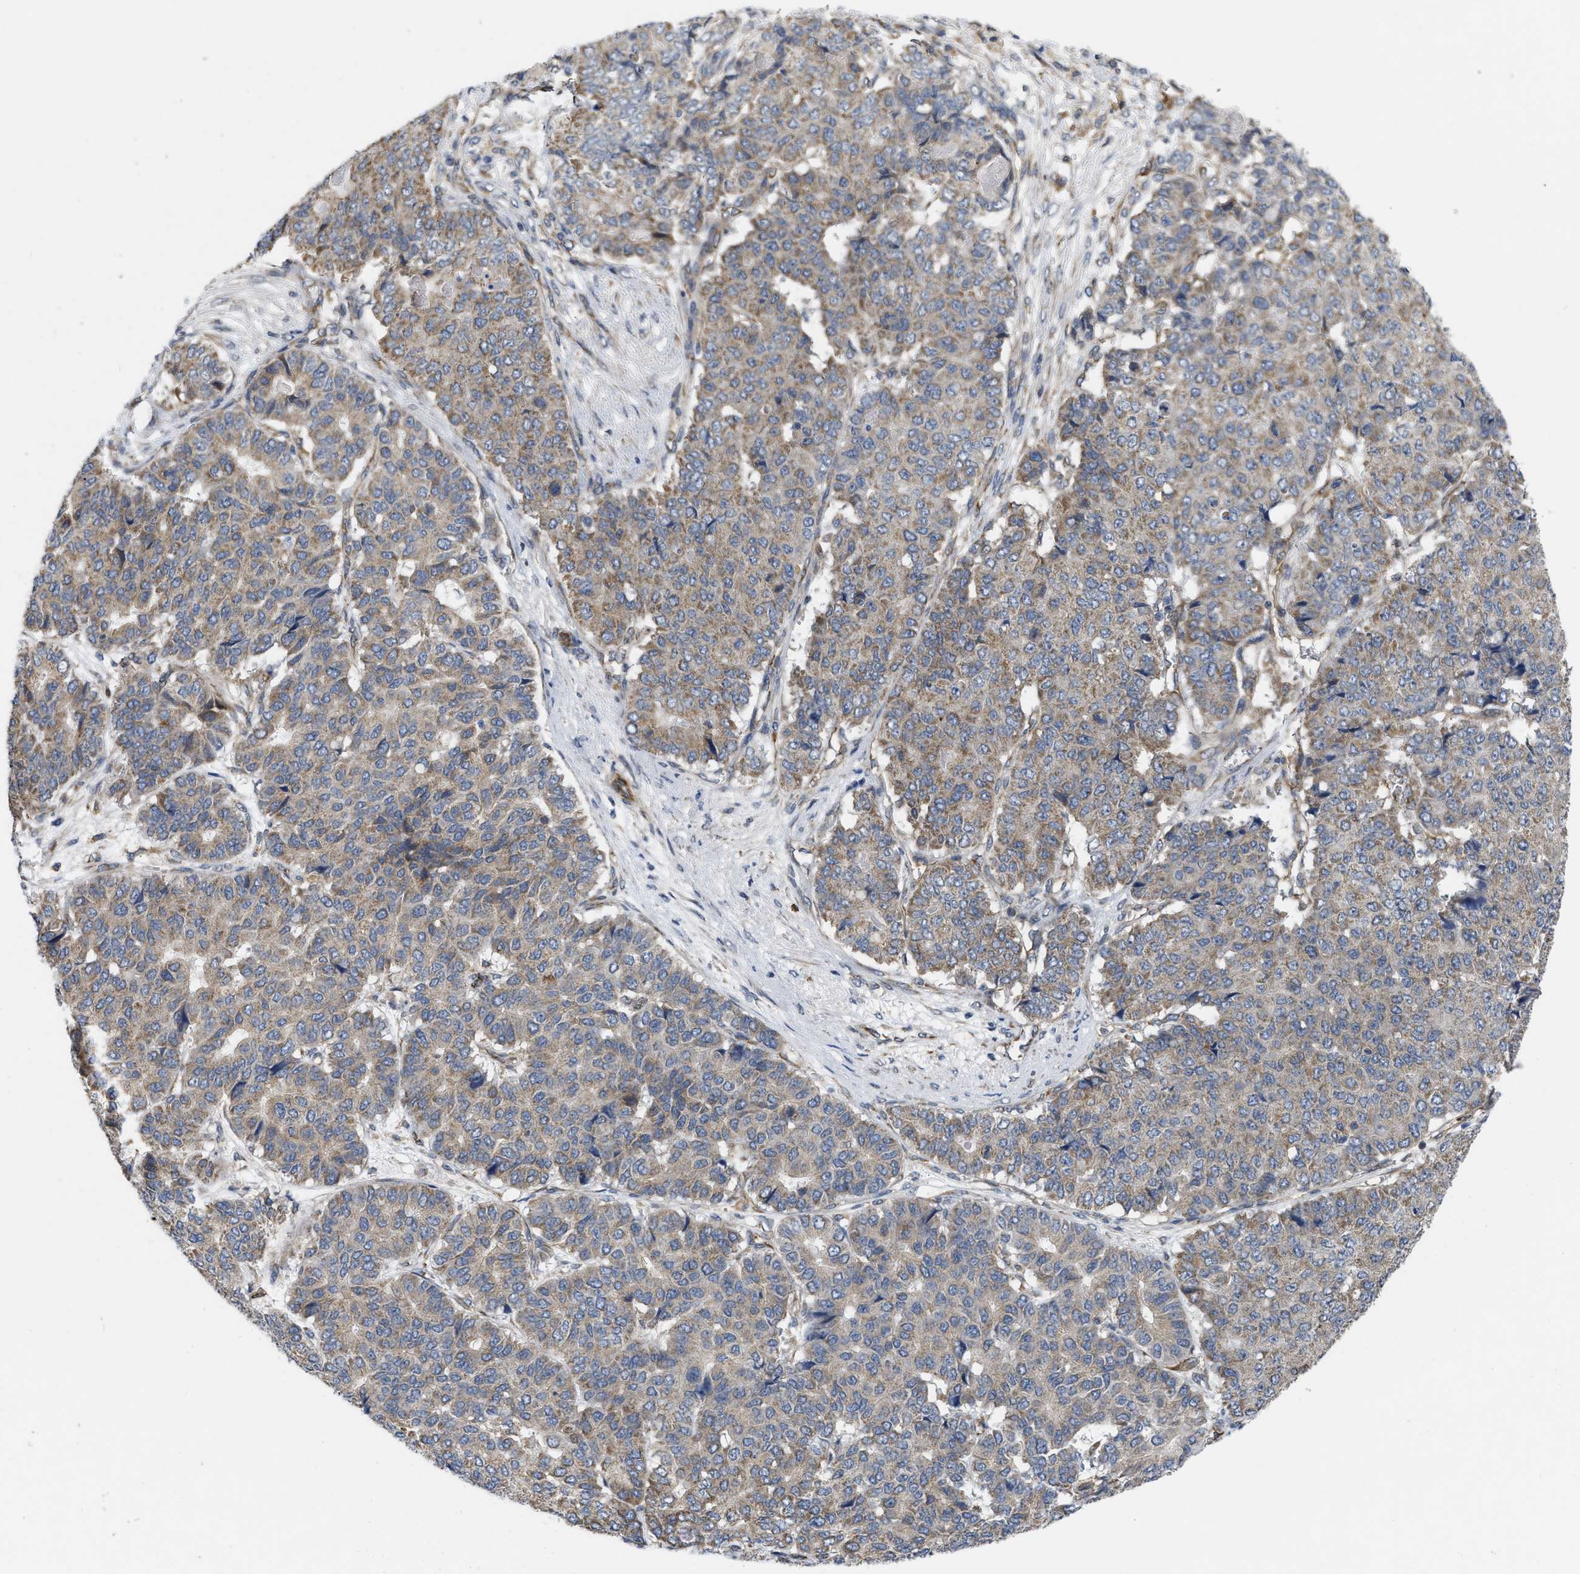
{"staining": {"intensity": "moderate", "quantity": ">75%", "location": "cytoplasmic/membranous"}, "tissue": "pancreatic cancer", "cell_type": "Tumor cells", "image_type": "cancer", "snomed": [{"axis": "morphology", "description": "Adenocarcinoma, NOS"}, {"axis": "topography", "description": "Pancreas"}], "caption": "IHC image of neoplastic tissue: human adenocarcinoma (pancreatic) stained using IHC displays medium levels of moderate protein expression localized specifically in the cytoplasmic/membranous of tumor cells, appearing as a cytoplasmic/membranous brown color.", "gene": "EOGT", "patient": {"sex": "male", "age": 50}}